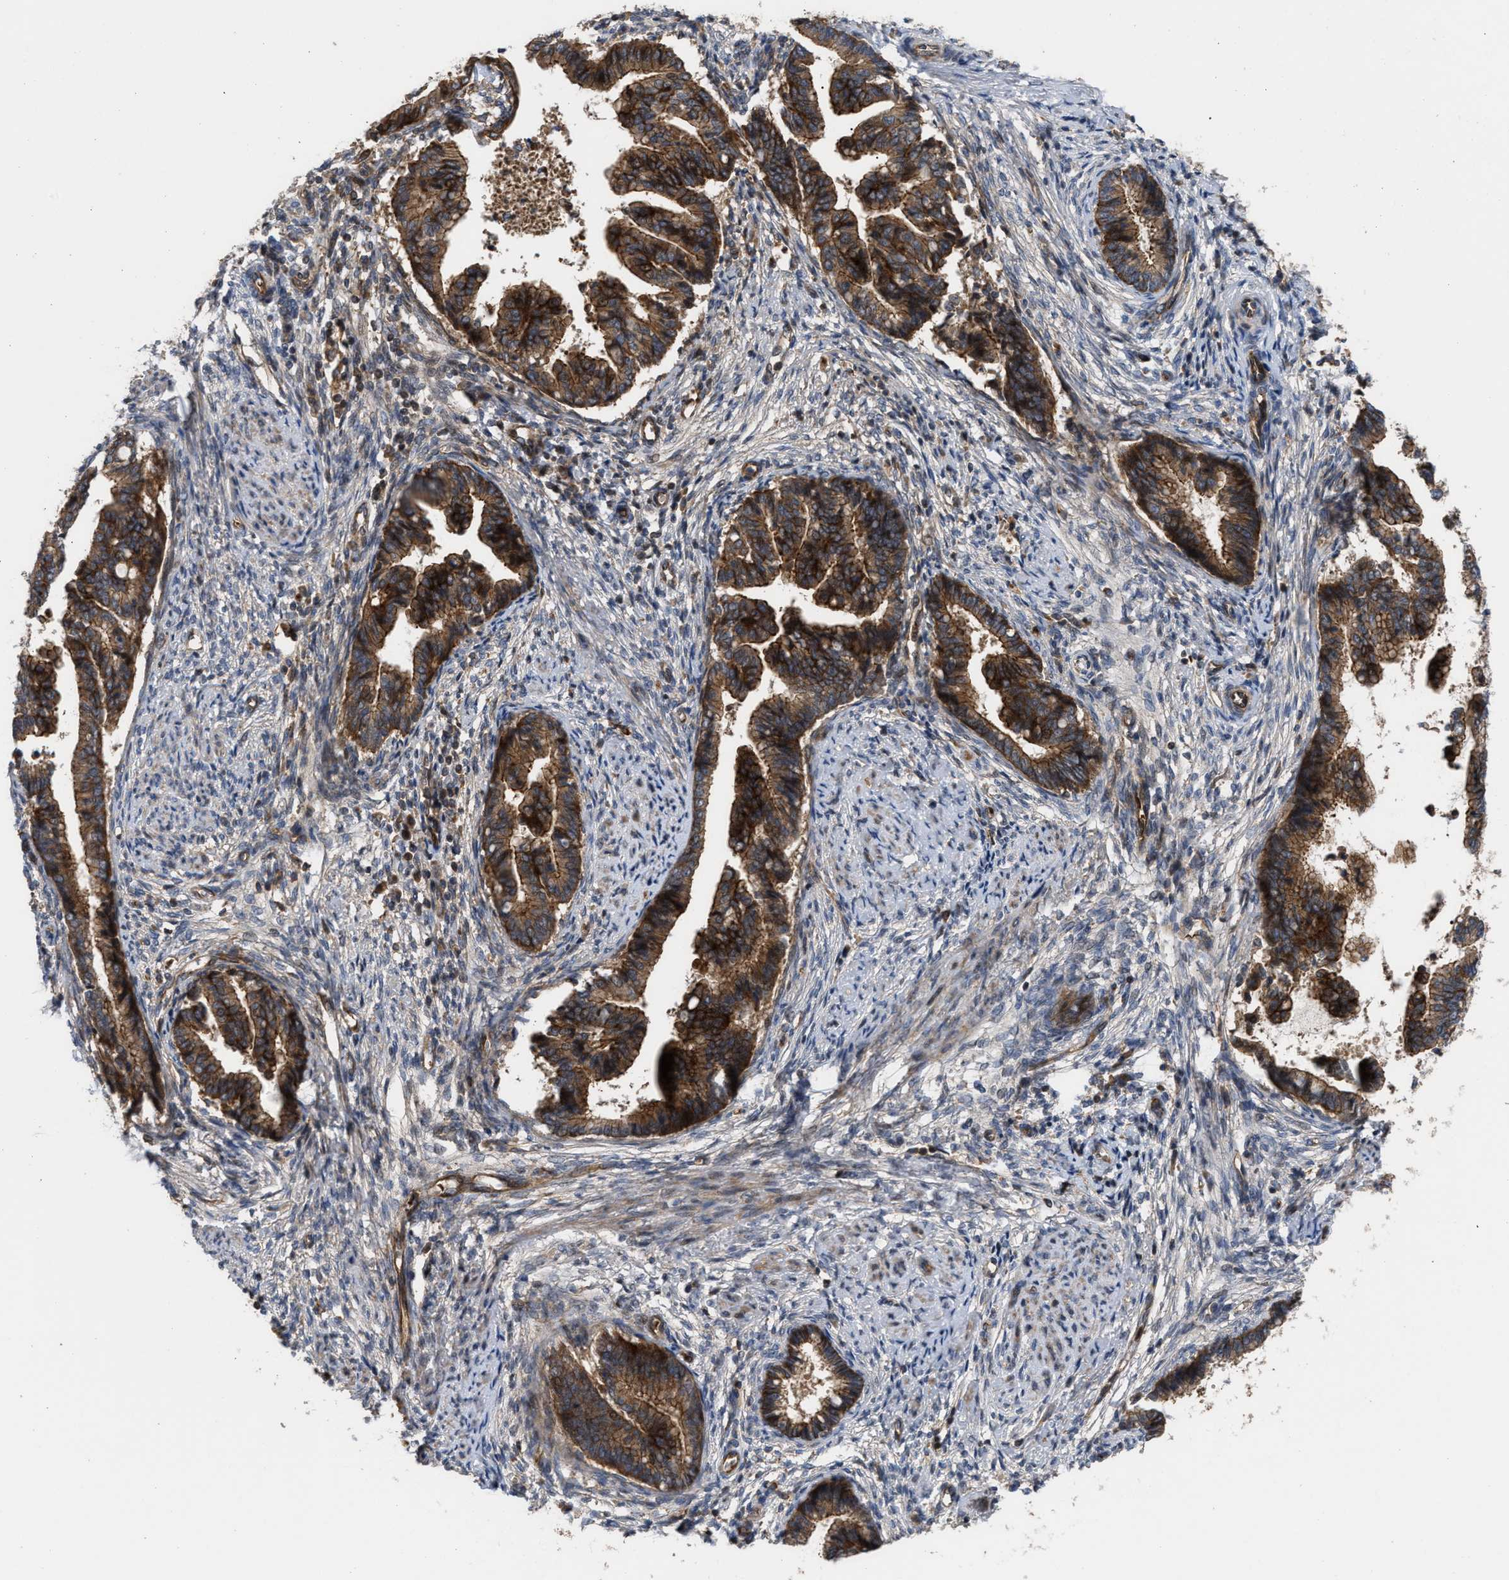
{"staining": {"intensity": "strong", "quantity": ">75%", "location": "cytoplasmic/membranous"}, "tissue": "cervical cancer", "cell_type": "Tumor cells", "image_type": "cancer", "snomed": [{"axis": "morphology", "description": "Adenocarcinoma, NOS"}, {"axis": "topography", "description": "Cervix"}], "caption": "Protein staining exhibits strong cytoplasmic/membranous positivity in about >75% of tumor cells in adenocarcinoma (cervical). (DAB IHC with brightfield microscopy, high magnification).", "gene": "STAU1", "patient": {"sex": "female", "age": 44}}